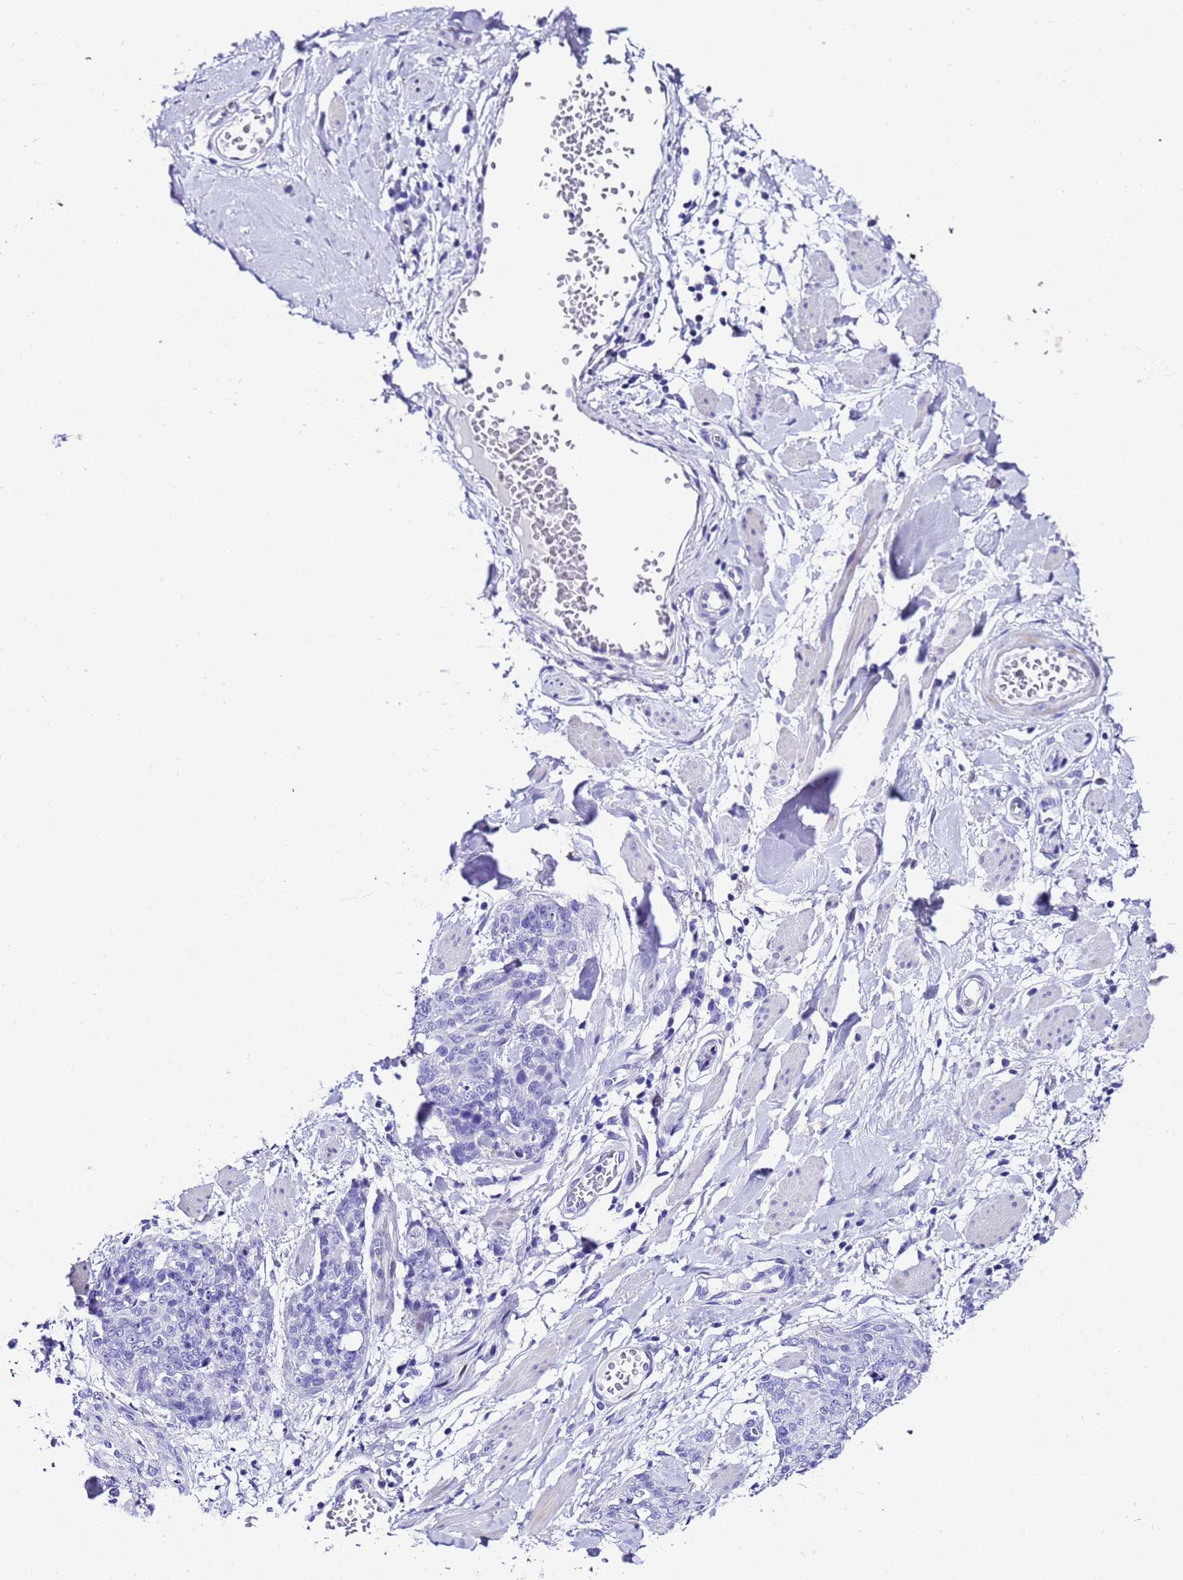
{"staining": {"intensity": "negative", "quantity": "none", "location": "none"}, "tissue": "skin cancer", "cell_type": "Tumor cells", "image_type": "cancer", "snomed": [{"axis": "morphology", "description": "Squamous cell carcinoma, NOS"}, {"axis": "topography", "description": "Skin"}, {"axis": "topography", "description": "Vulva"}], "caption": "Photomicrograph shows no significant protein staining in tumor cells of squamous cell carcinoma (skin). (DAB IHC with hematoxylin counter stain).", "gene": "UGT2B10", "patient": {"sex": "female", "age": 85}}